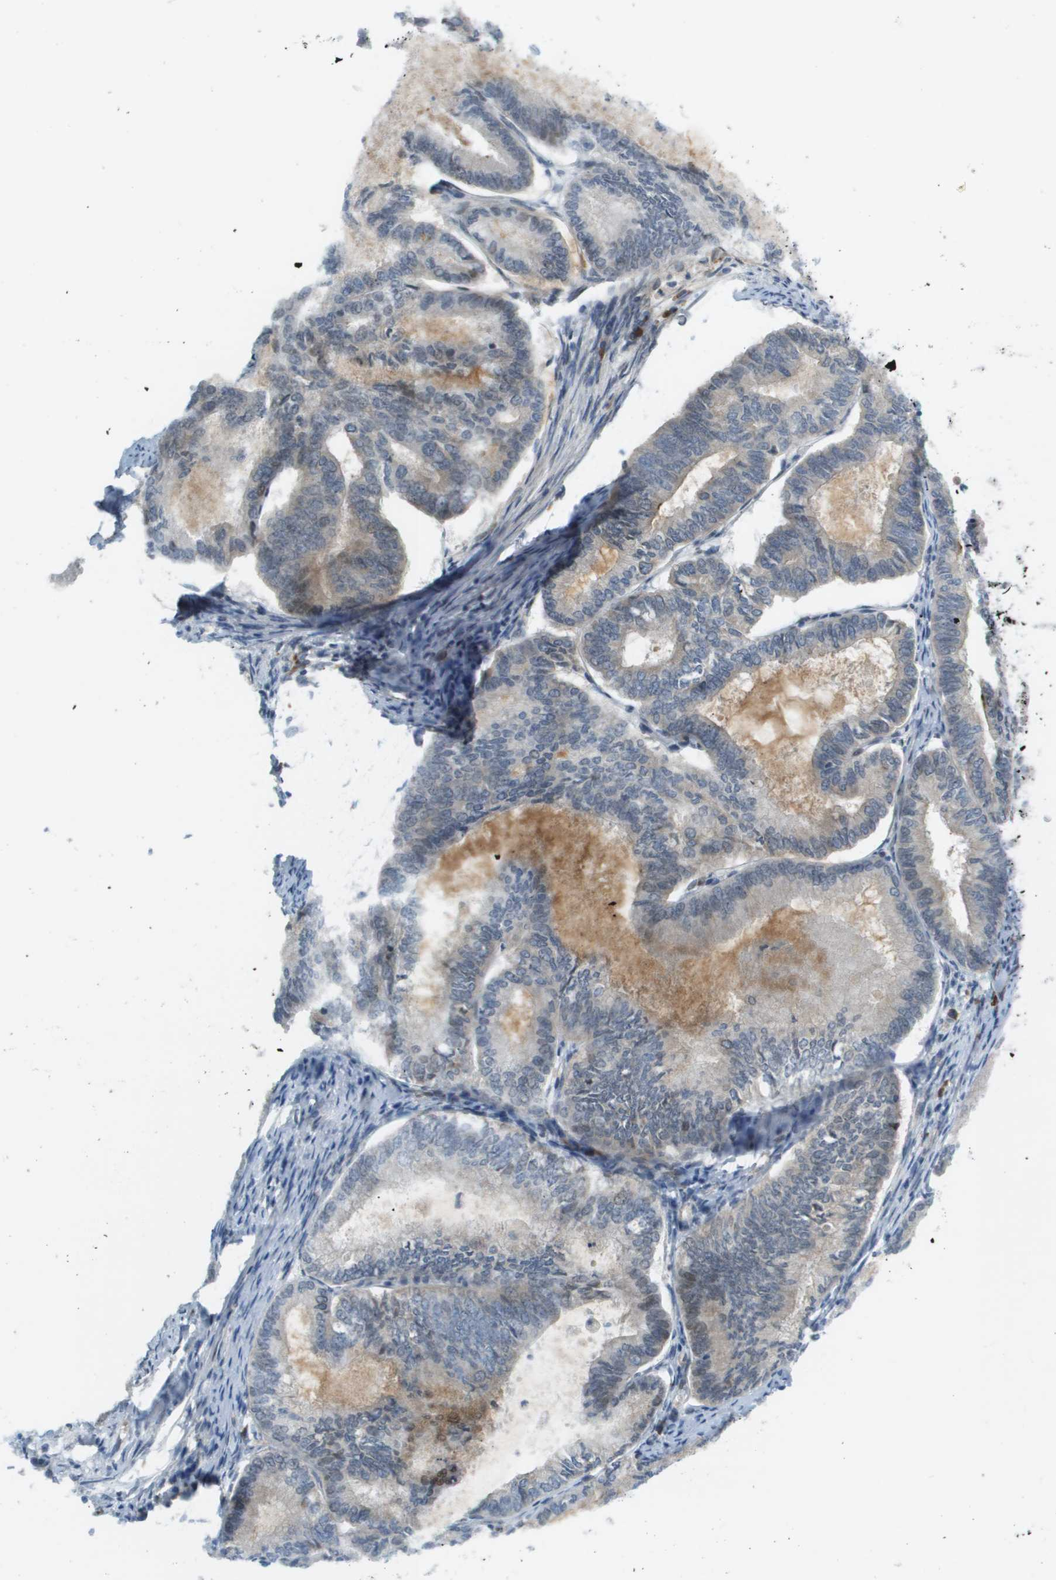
{"staining": {"intensity": "weak", "quantity": "<25%", "location": "cytoplasmic/membranous,nuclear"}, "tissue": "endometrial cancer", "cell_type": "Tumor cells", "image_type": "cancer", "snomed": [{"axis": "morphology", "description": "Adenocarcinoma, NOS"}, {"axis": "topography", "description": "Endometrium"}], "caption": "A high-resolution histopathology image shows IHC staining of endometrial cancer (adenocarcinoma), which reveals no significant positivity in tumor cells. The staining is performed using DAB brown chromogen with nuclei counter-stained in using hematoxylin.", "gene": "CACNB4", "patient": {"sex": "female", "age": 86}}